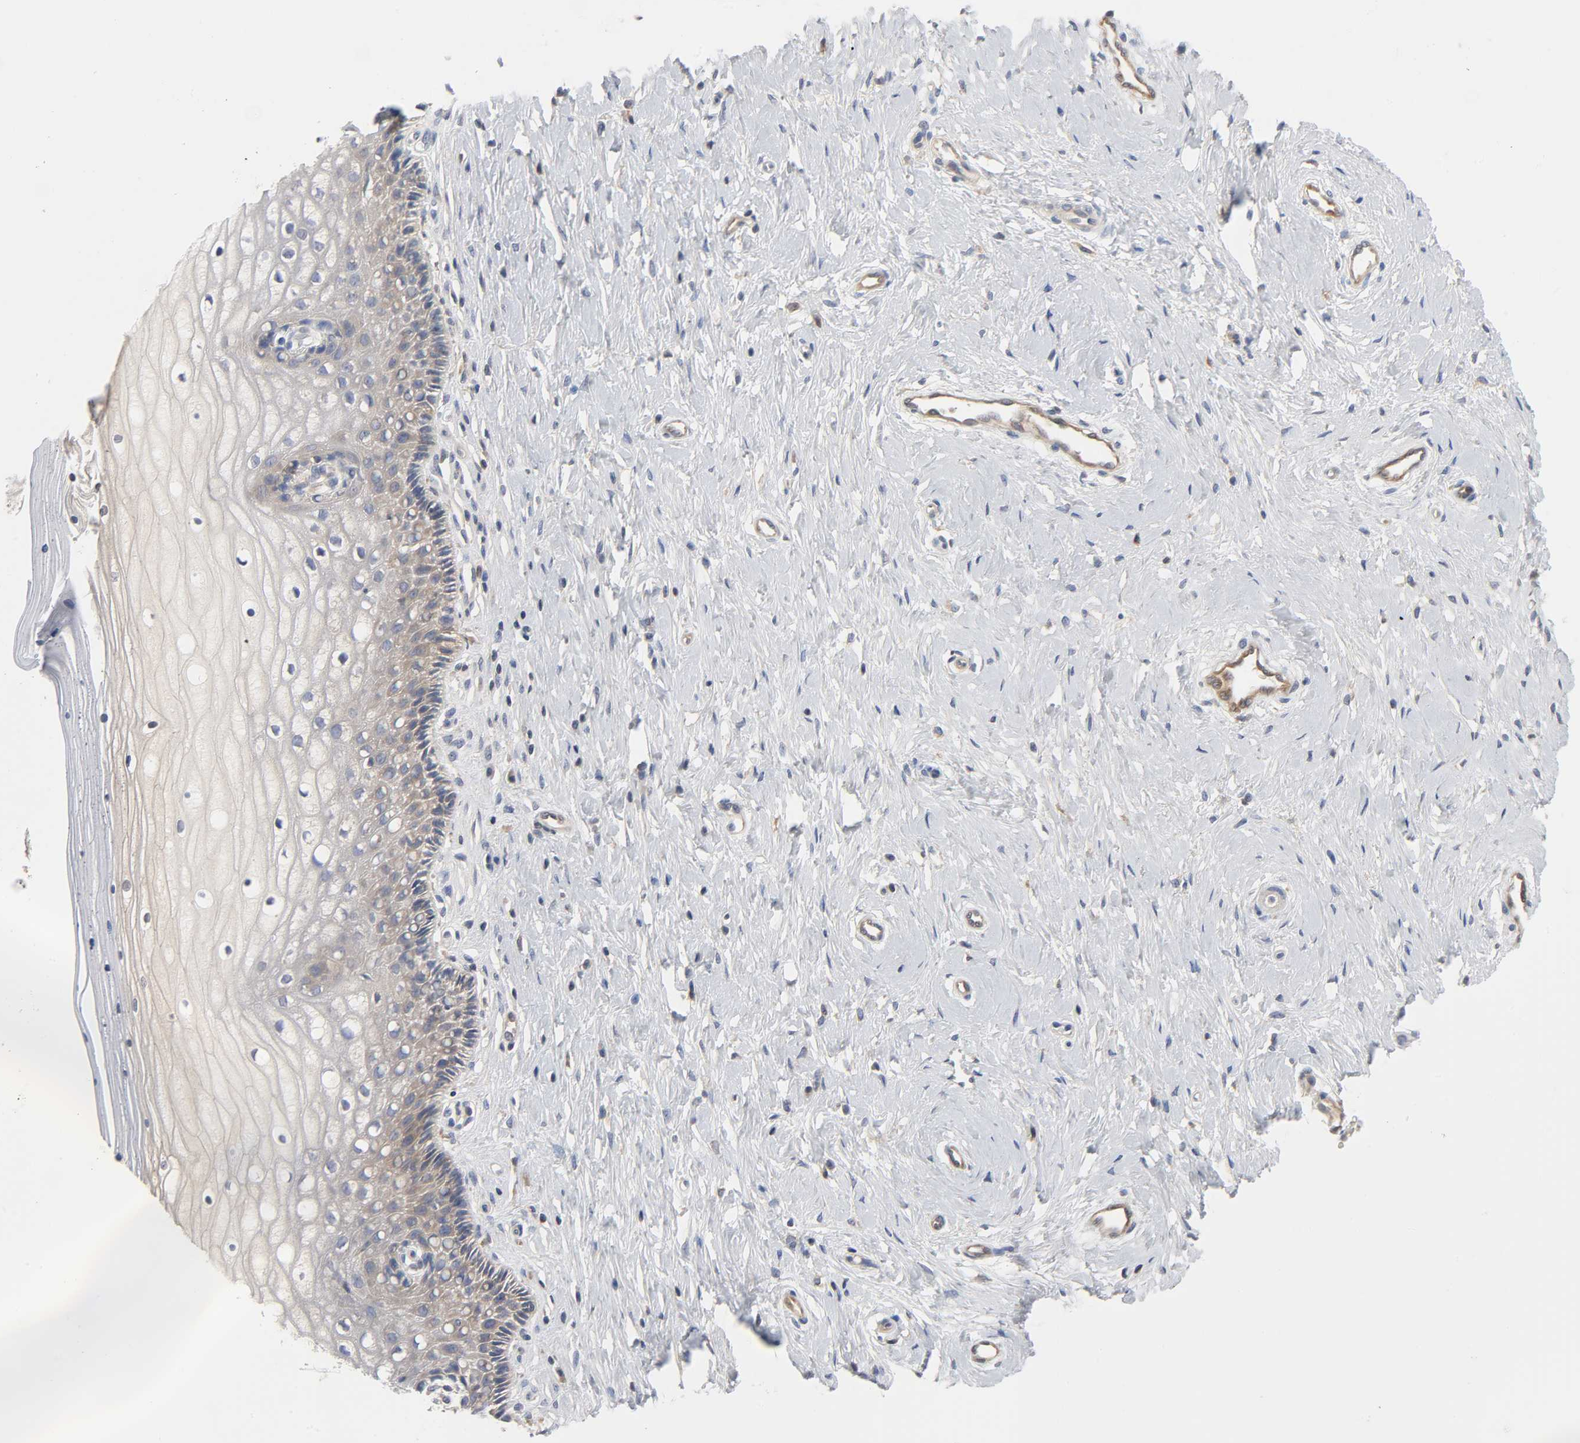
{"staining": {"intensity": "moderate", "quantity": ">75%", "location": "cytoplasmic/membranous"}, "tissue": "cervix", "cell_type": "Glandular cells", "image_type": "normal", "snomed": [{"axis": "morphology", "description": "Normal tissue, NOS"}, {"axis": "topography", "description": "Cervix"}], "caption": "Approximately >75% of glandular cells in normal human cervix exhibit moderate cytoplasmic/membranous protein staining as visualized by brown immunohistochemical staining.", "gene": "PRKAB1", "patient": {"sex": "female", "age": 46}}